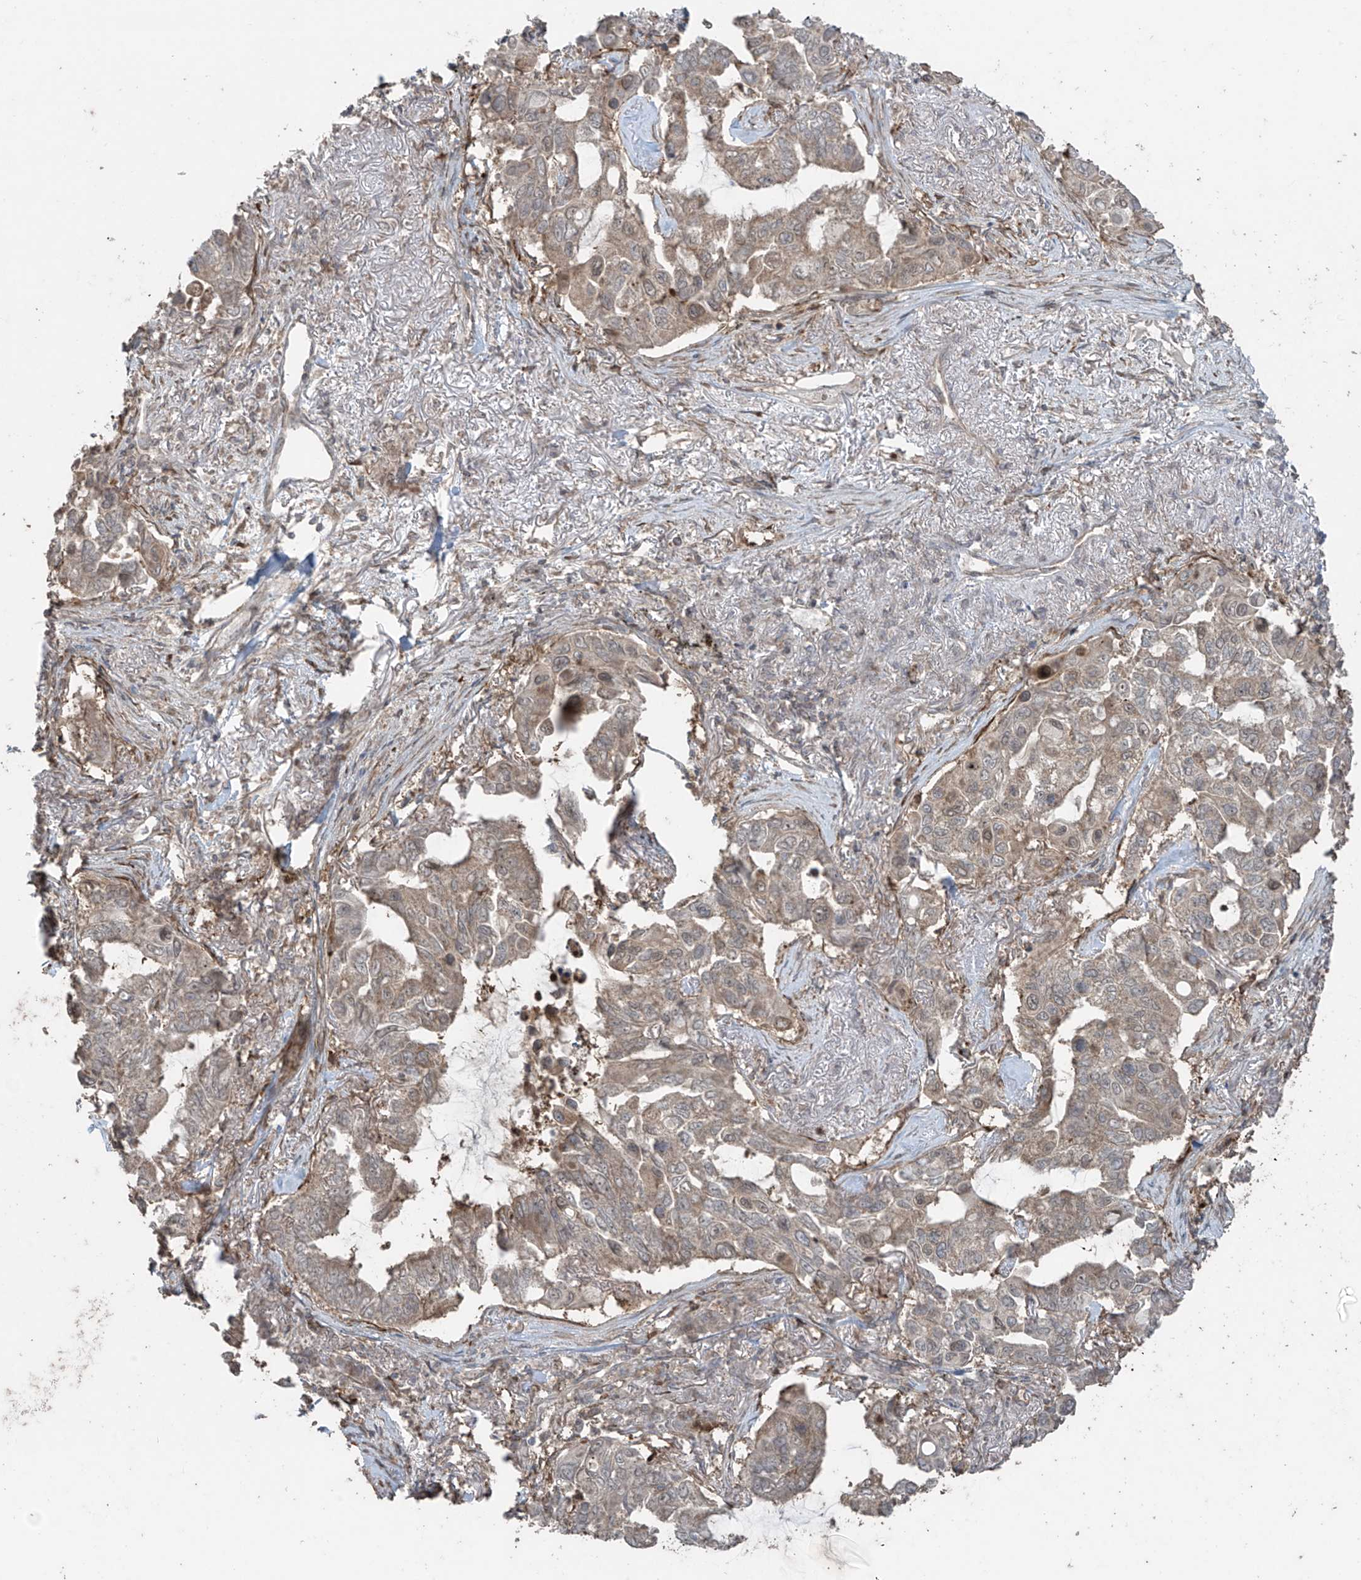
{"staining": {"intensity": "weak", "quantity": "25%-75%", "location": "cytoplasmic/membranous"}, "tissue": "lung cancer", "cell_type": "Tumor cells", "image_type": "cancer", "snomed": [{"axis": "morphology", "description": "Adenocarcinoma, NOS"}, {"axis": "topography", "description": "Lung"}], "caption": "Protein staining reveals weak cytoplasmic/membranous positivity in approximately 25%-75% of tumor cells in lung adenocarcinoma.", "gene": "PGPEP1", "patient": {"sex": "male", "age": 64}}